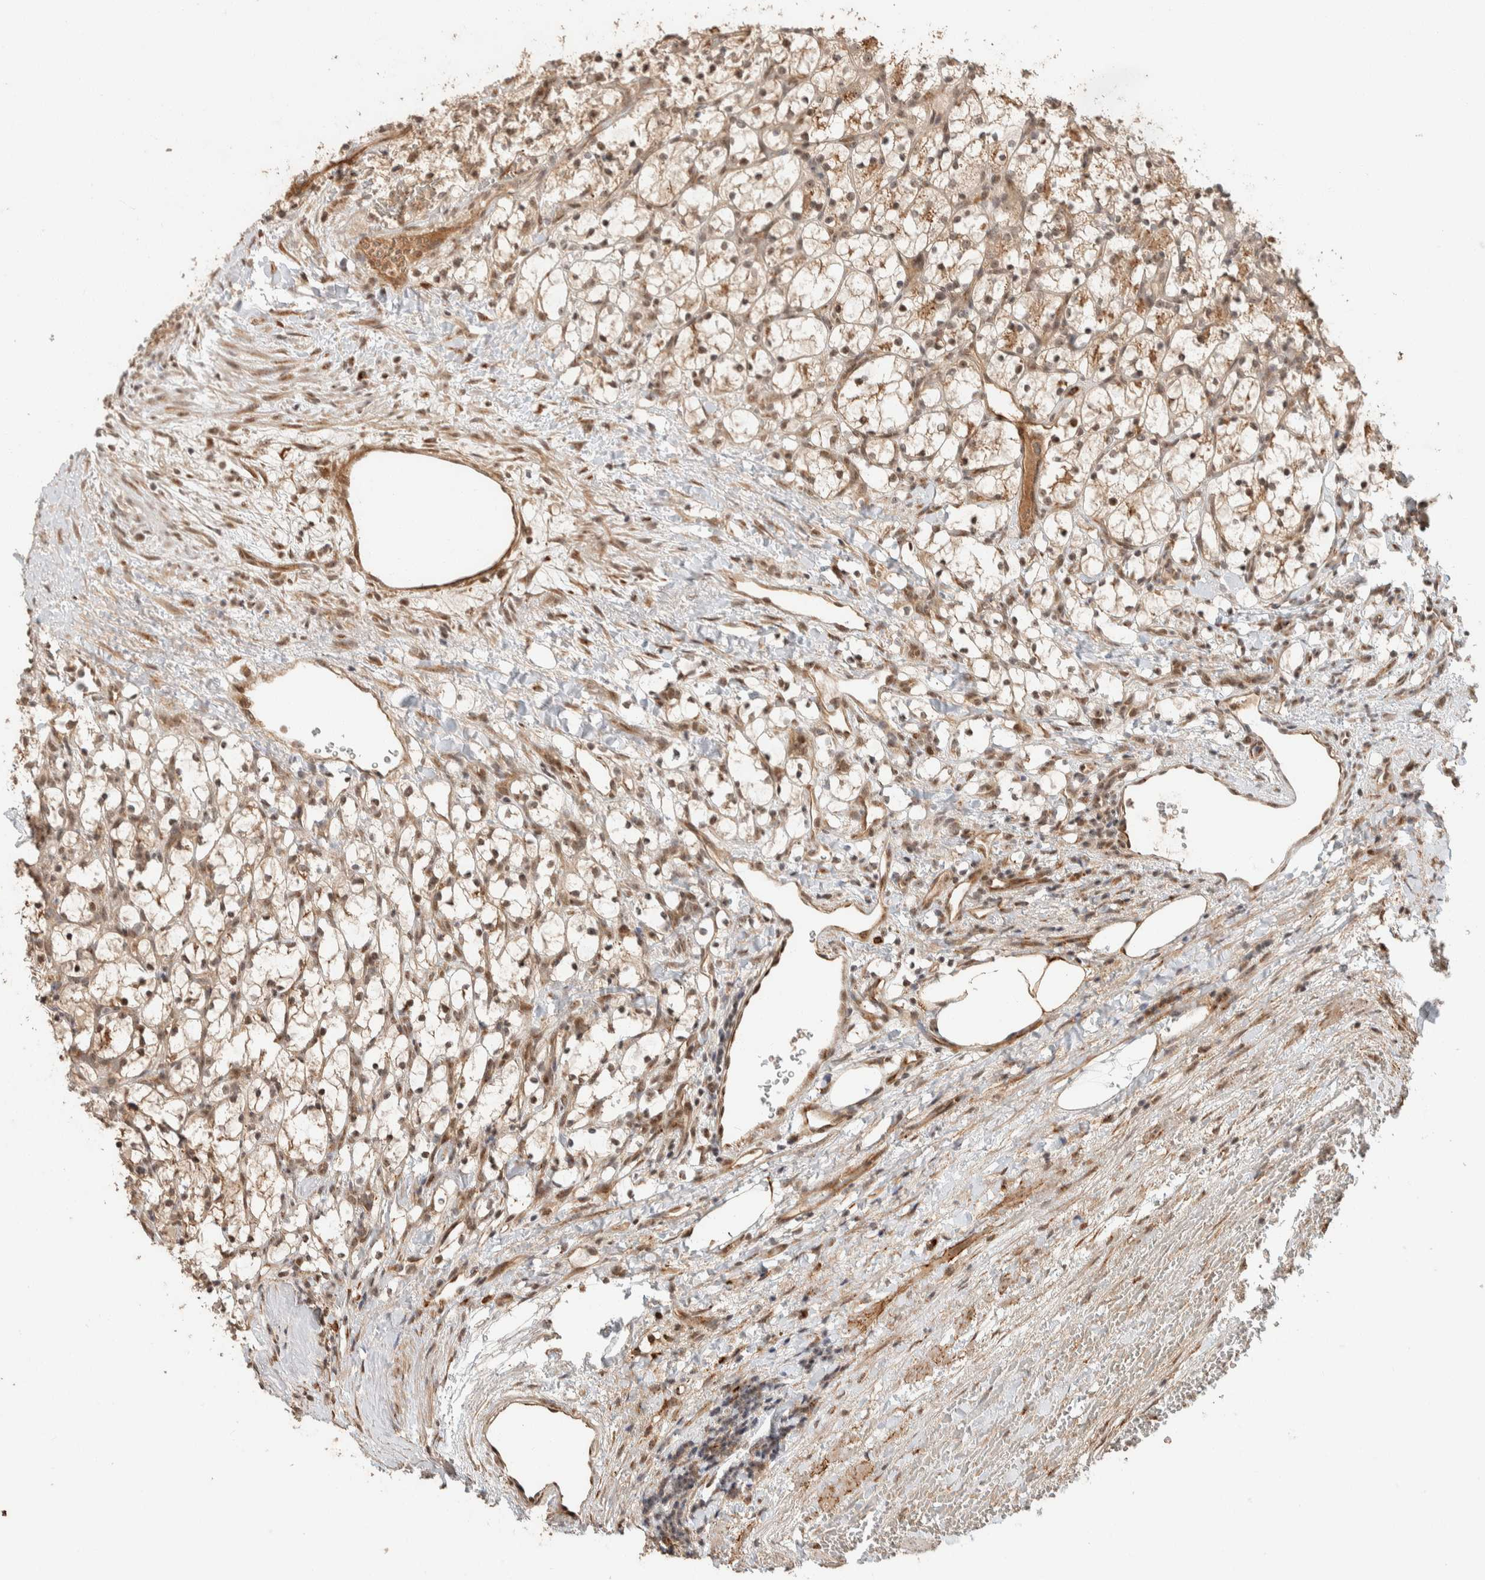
{"staining": {"intensity": "moderate", "quantity": ">75%", "location": "cytoplasmic/membranous,nuclear"}, "tissue": "renal cancer", "cell_type": "Tumor cells", "image_type": "cancer", "snomed": [{"axis": "morphology", "description": "Adenocarcinoma, NOS"}, {"axis": "topography", "description": "Kidney"}], "caption": "IHC of renal cancer (adenocarcinoma) displays medium levels of moderate cytoplasmic/membranous and nuclear expression in about >75% of tumor cells.", "gene": "ZBTB2", "patient": {"sex": "female", "age": 69}}